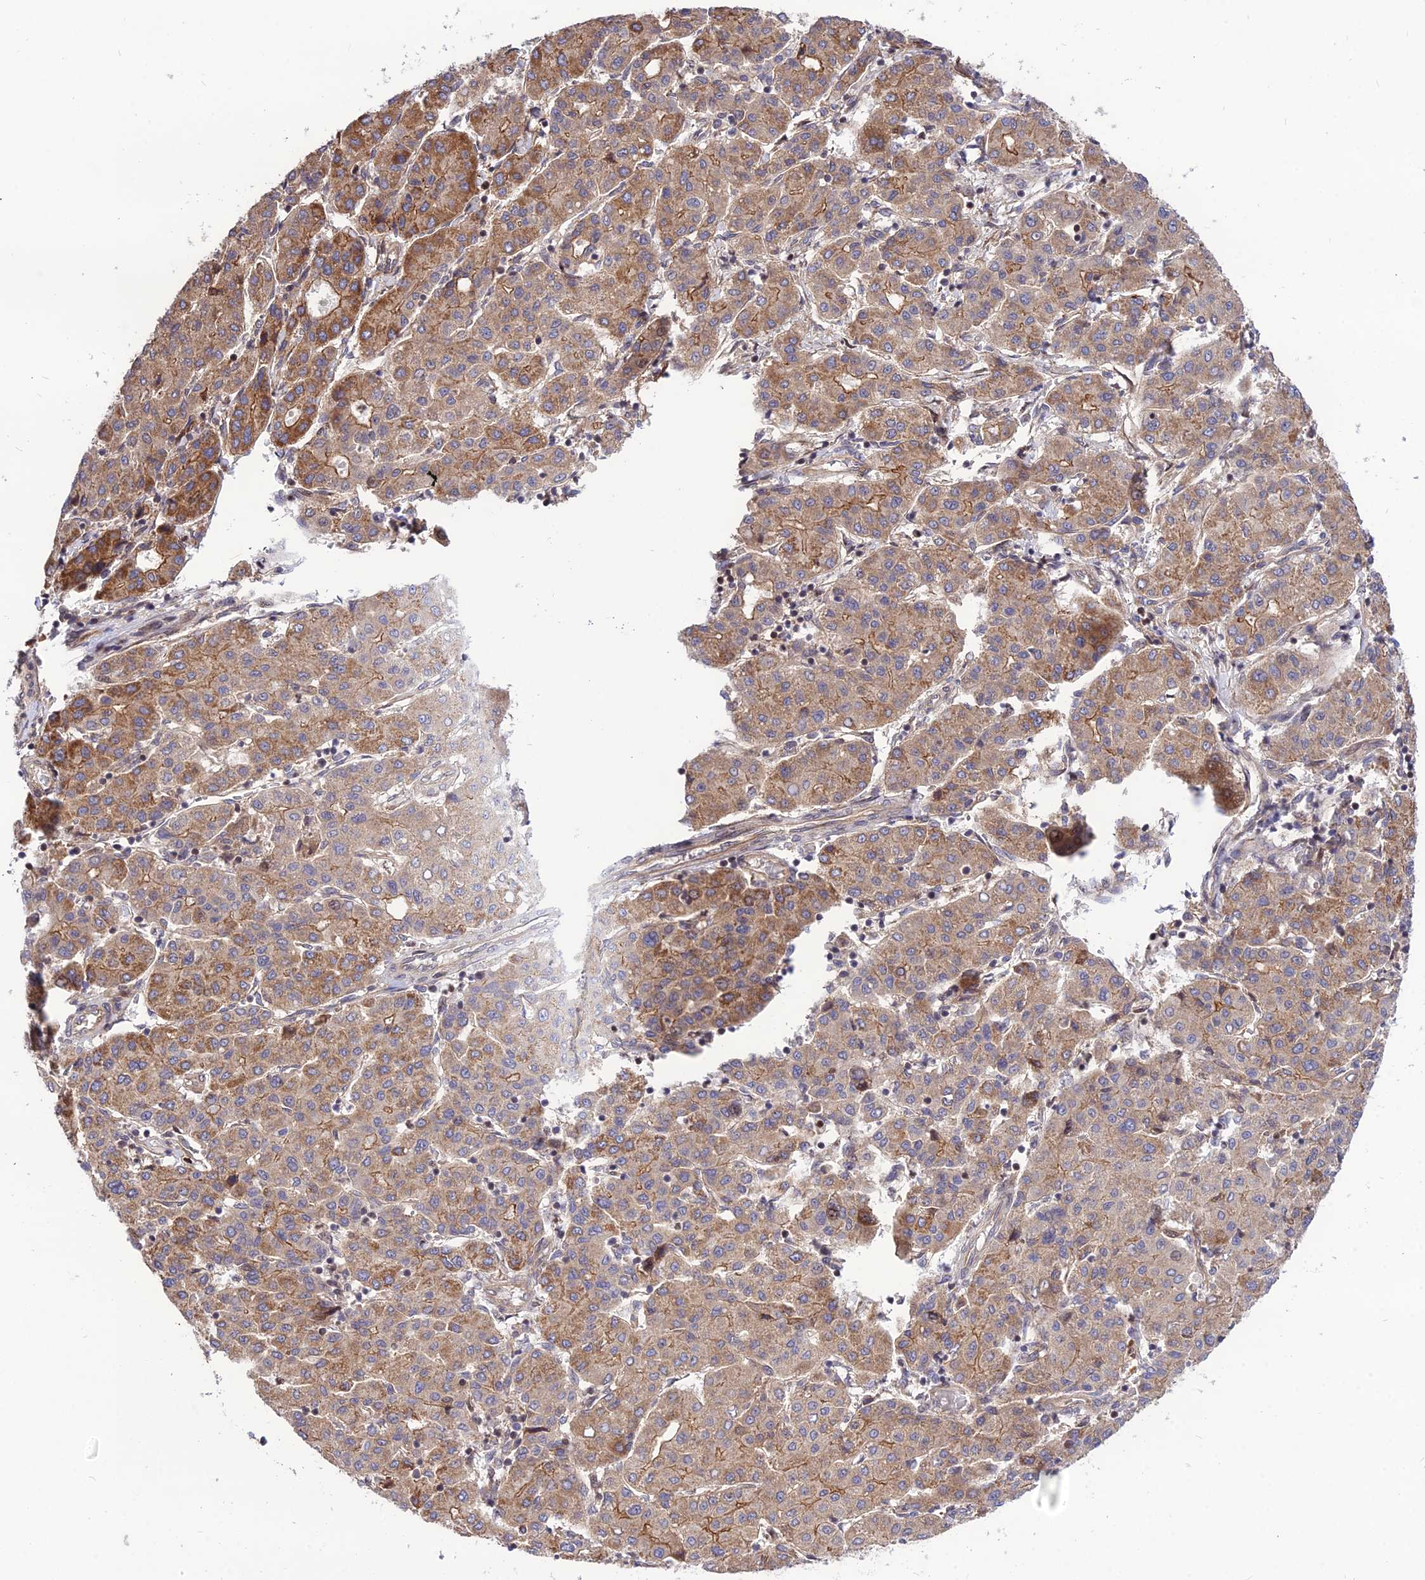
{"staining": {"intensity": "moderate", "quantity": ">75%", "location": "cytoplasmic/membranous"}, "tissue": "liver cancer", "cell_type": "Tumor cells", "image_type": "cancer", "snomed": [{"axis": "morphology", "description": "Carcinoma, Hepatocellular, NOS"}, {"axis": "topography", "description": "Liver"}], "caption": "This is a histology image of immunohistochemistry staining of liver cancer, which shows moderate staining in the cytoplasmic/membranous of tumor cells.", "gene": "SMG6", "patient": {"sex": "male", "age": 65}}